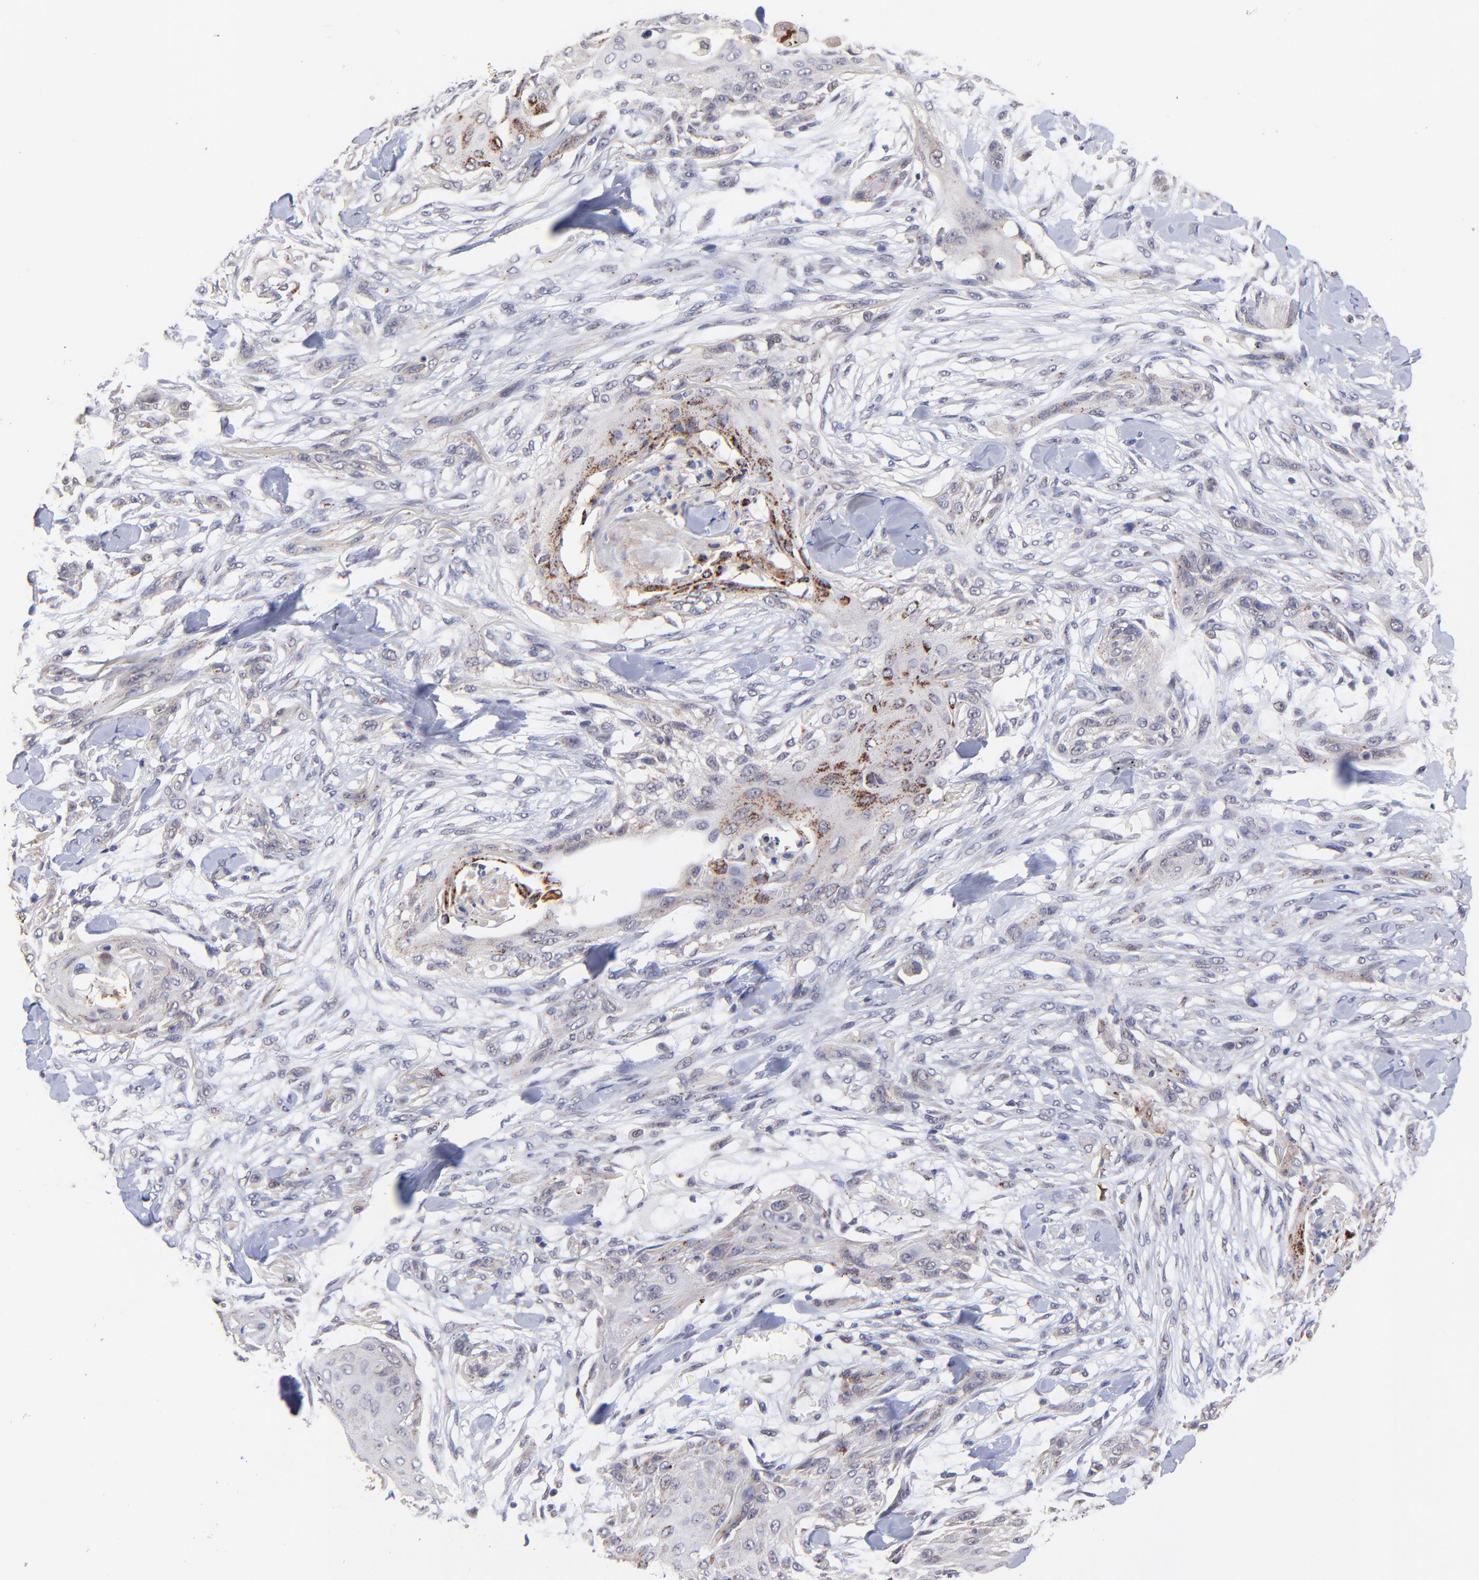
{"staining": {"intensity": "moderate", "quantity": "25%-75%", "location": "cytoplasmic/membranous"}, "tissue": "skin cancer", "cell_type": "Tumor cells", "image_type": "cancer", "snomed": [{"axis": "morphology", "description": "Squamous cell carcinoma, NOS"}, {"axis": "topography", "description": "Skin"}], "caption": "Protein expression analysis of human skin squamous cell carcinoma reveals moderate cytoplasmic/membranous positivity in about 25%-75% of tumor cells. (DAB IHC, brown staining for protein, blue staining for nuclei).", "gene": "ZNF747", "patient": {"sex": "female", "age": 59}}